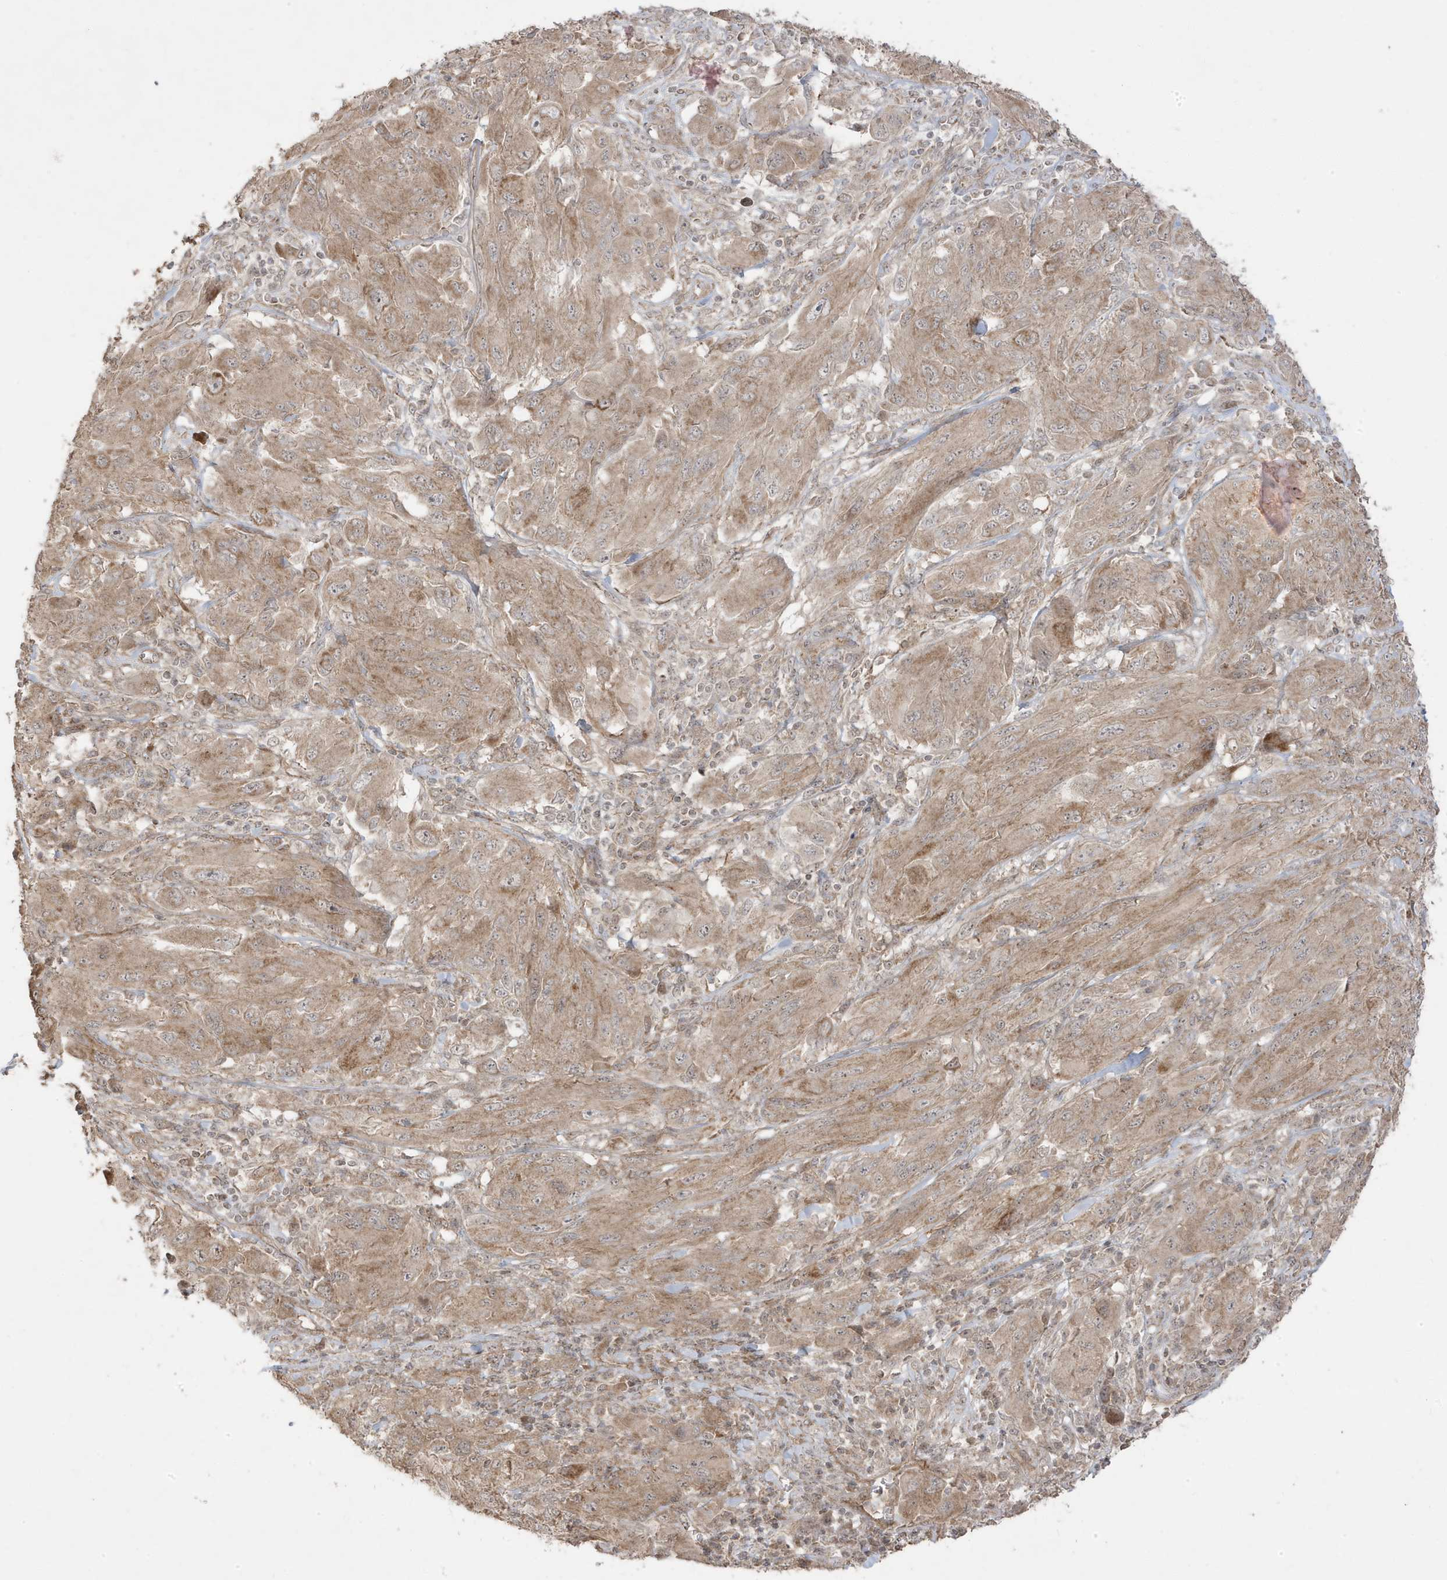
{"staining": {"intensity": "weak", "quantity": ">75%", "location": "cytoplasmic/membranous"}, "tissue": "melanoma", "cell_type": "Tumor cells", "image_type": "cancer", "snomed": [{"axis": "morphology", "description": "Malignant melanoma, NOS"}, {"axis": "topography", "description": "Skin"}], "caption": "Weak cytoplasmic/membranous expression is present in approximately >75% of tumor cells in melanoma. The staining is performed using DAB brown chromogen to label protein expression. The nuclei are counter-stained blue using hematoxylin.", "gene": "DNAJC12", "patient": {"sex": "female", "age": 91}}